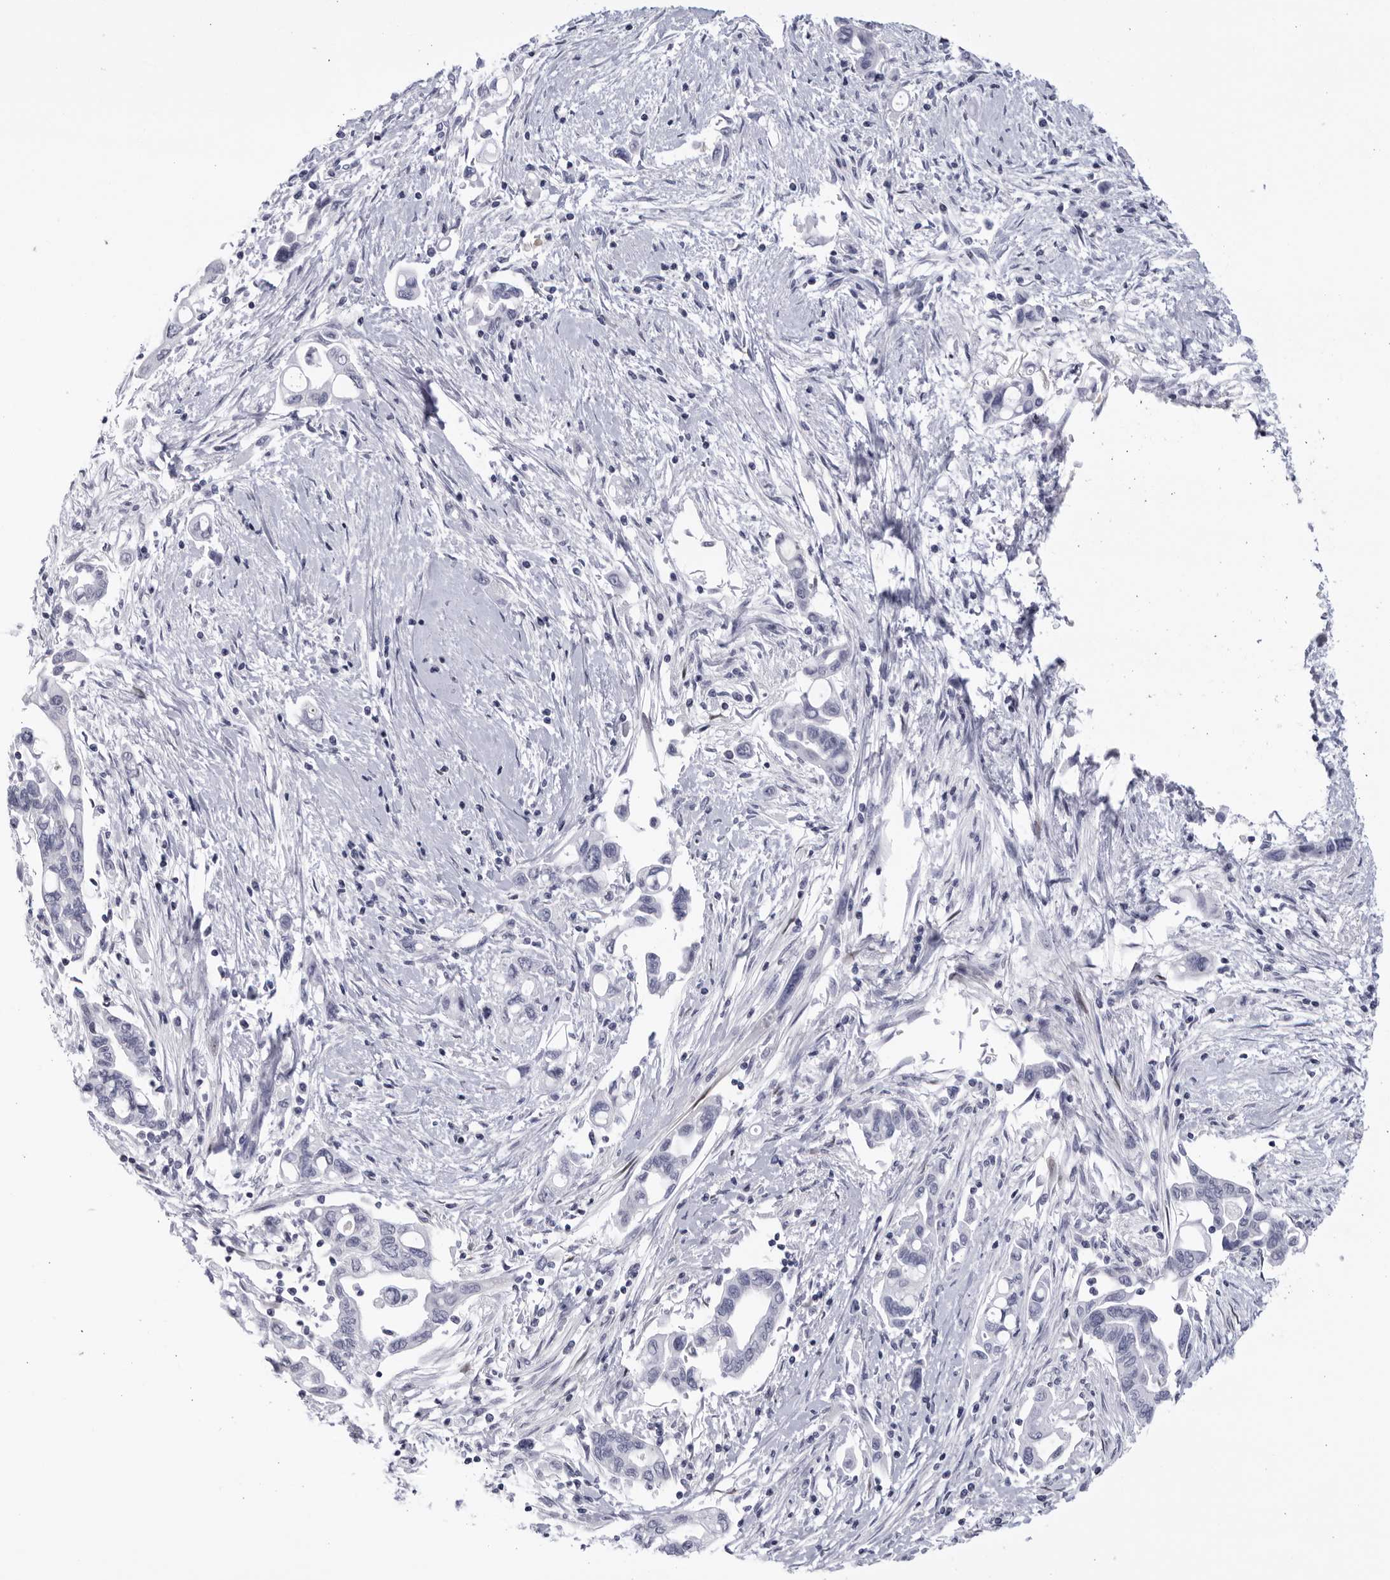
{"staining": {"intensity": "negative", "quantity": "none", "location": "none"}, "tissue": "pancreatic cancer", "cell_type": "Tumor cells", "image_type": "cancer", "snomed": [{"axis": "morphology", "description": "Adenocarcinoma, NOS"}, {"axis": "topography", "description": "Pancreas"}], "caption": "This is an immunohistochemistry (IHC) image of human pancreatic cancer. There is no staining in tumor cells.", "gene": "CNBD1", "patient": {"sex": "female", "age": 57}}